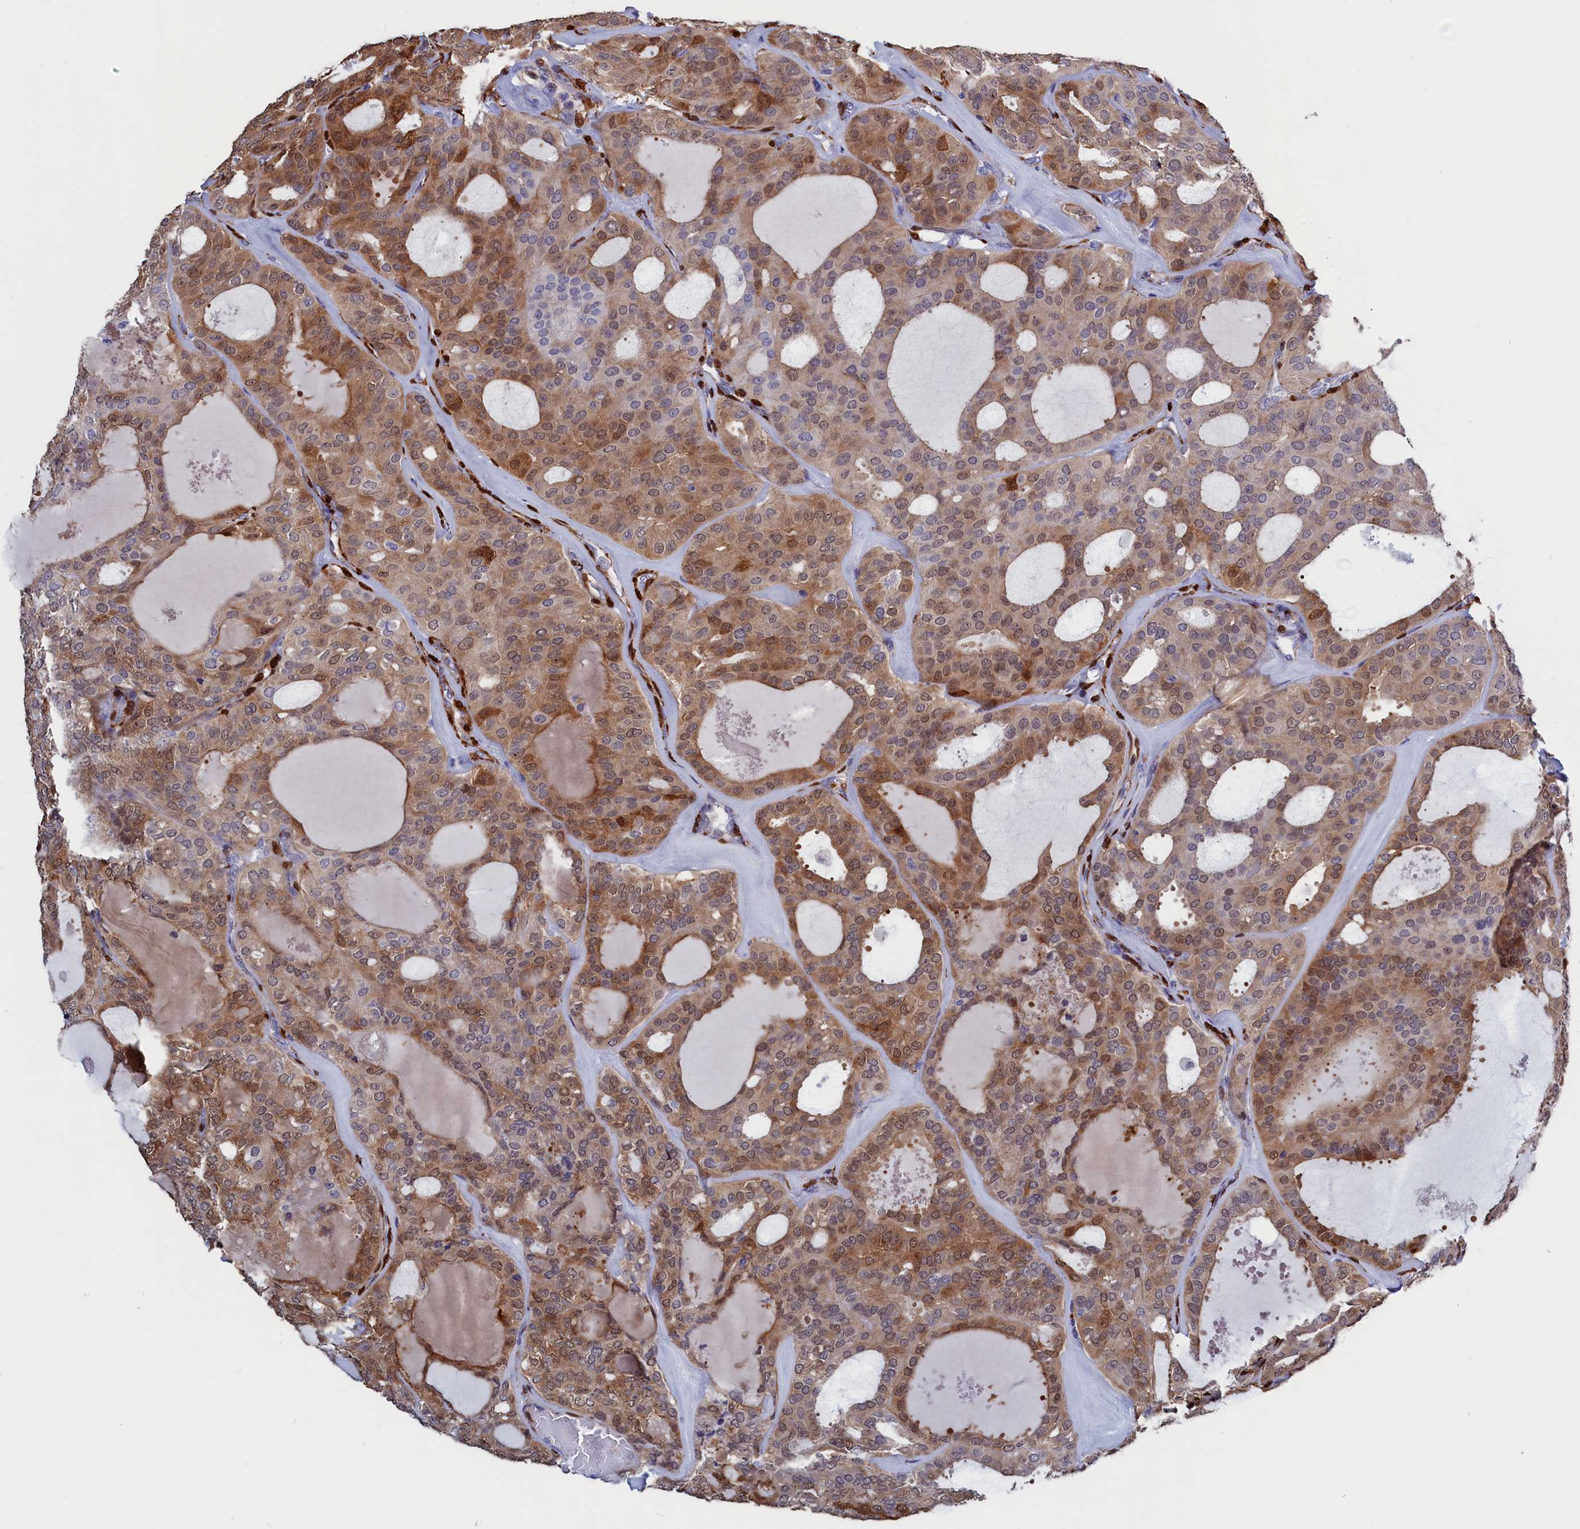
{"staining": {"intensity": "moderate", "quantity": "25%-75%", "location": "cytoplasmic/membranous,nuclear"}, "tissue": "thyroid cancer", "cell_type": "Tumor cells", "image_type": "cancer", "snomed": [{"axis": "morphology", "description": "Follicular adenoma carcinoma, NOS"}, {"axis": "topography", "description": "Thyroid gland"}], "caption": "Follicular adenoma carcinoma (thyroid) stained for a protein (brown) demonstrates moderate cytoplasmic/membranous and nuclear positive expression in approximately 25%-75% of tumor cells.", "gene": "CRIP1", "patient": {"sex": "male", "age": 75}}